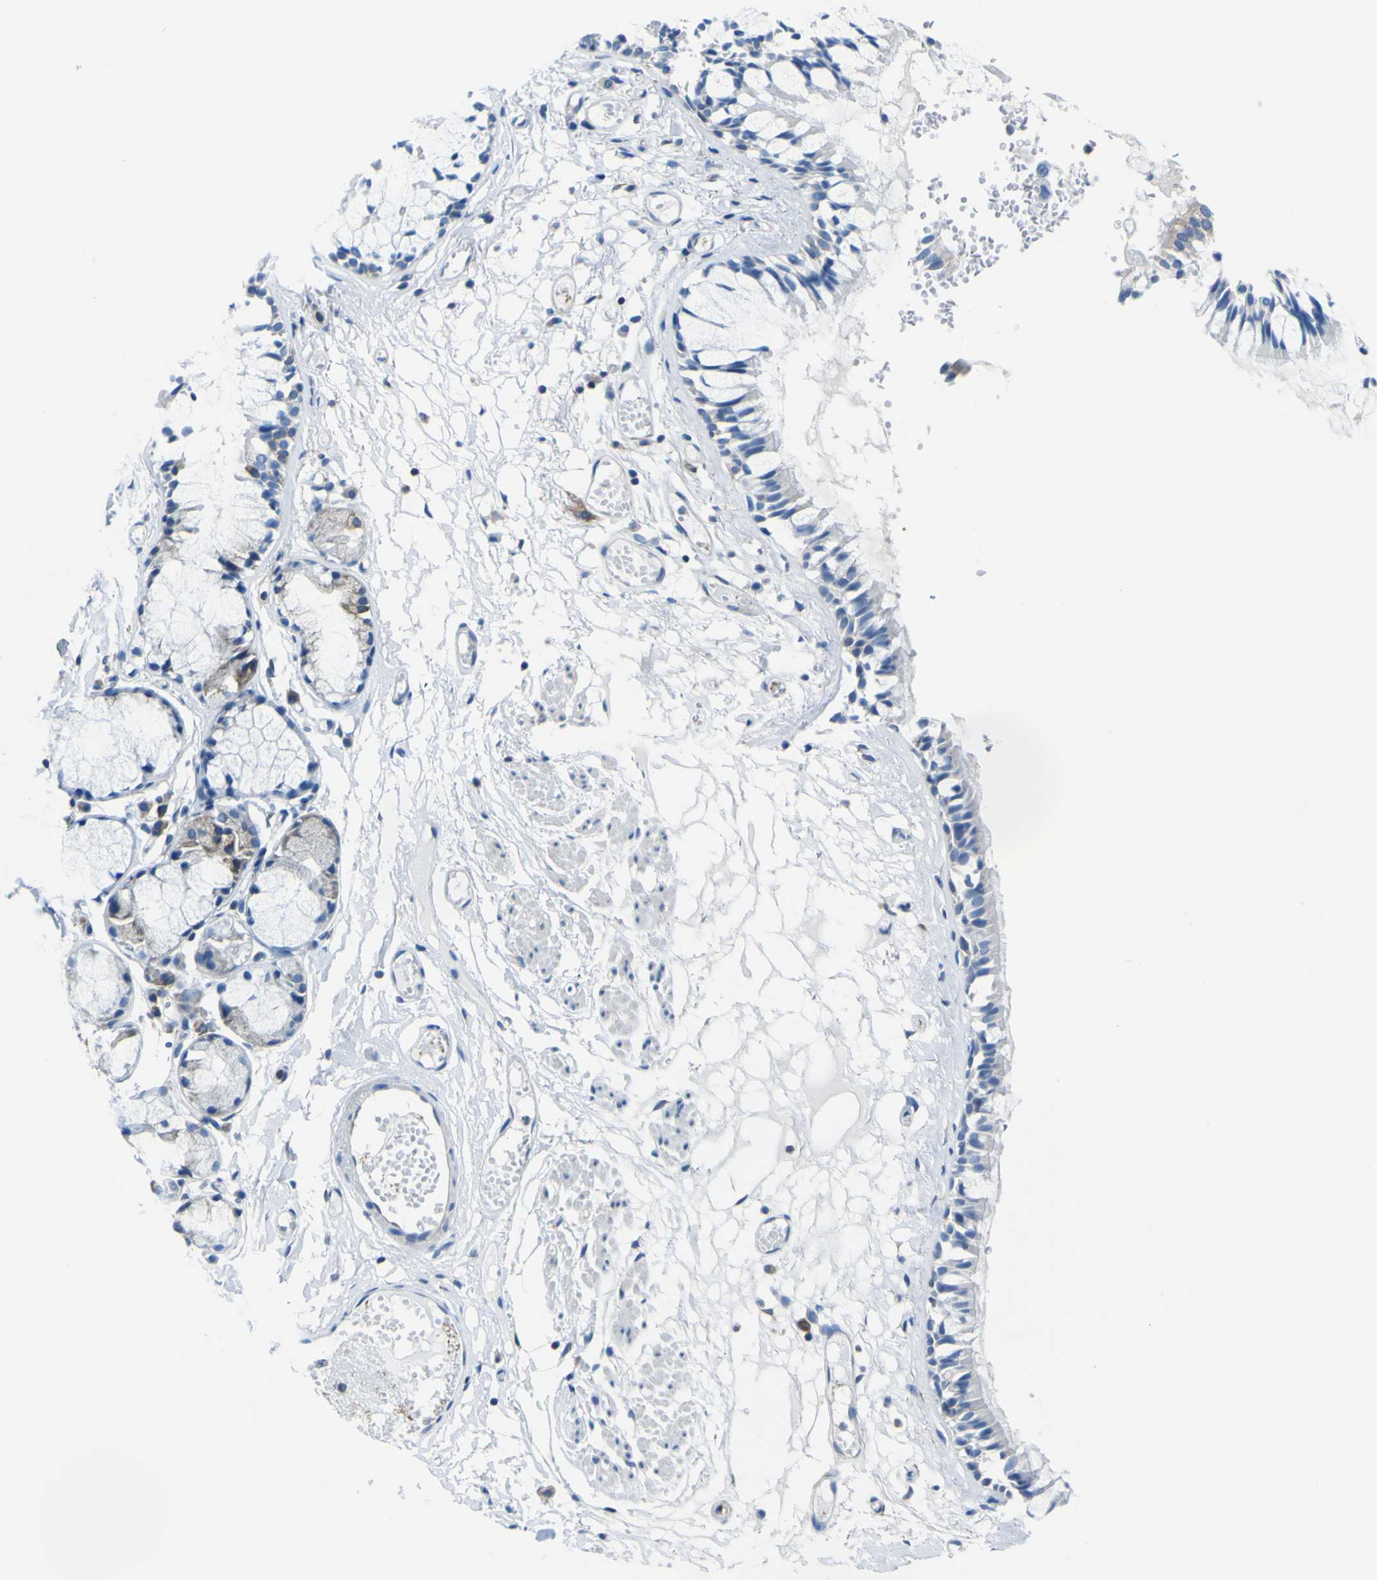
{"staining": {"intensity": "moderate", "quantity": "25%-75%", "location": "cytoplasmic/membranous"}, "tissue": "bronchus", "cell_type": "Respiratory epithelial cells", "image_type": "normal", "snomed": [{"axis": "morphology", "description": "Normal tissue, NOS"}, {"axis": "morphology", "description": "Inflammation, NOS"}, {"axis": "topography", "description": "Cartilage tissue"}, {"axis": "topography", "description": "Lung"}], "caption": "Bronchus stained with immunohistochemistry (IHC) displays moderate cytoplasmic/membranous expression in approximately 25%-75% of respiratory epithelial cells.", "gene": "STIM1", "patient": {"sex": "male", "age": 71}}